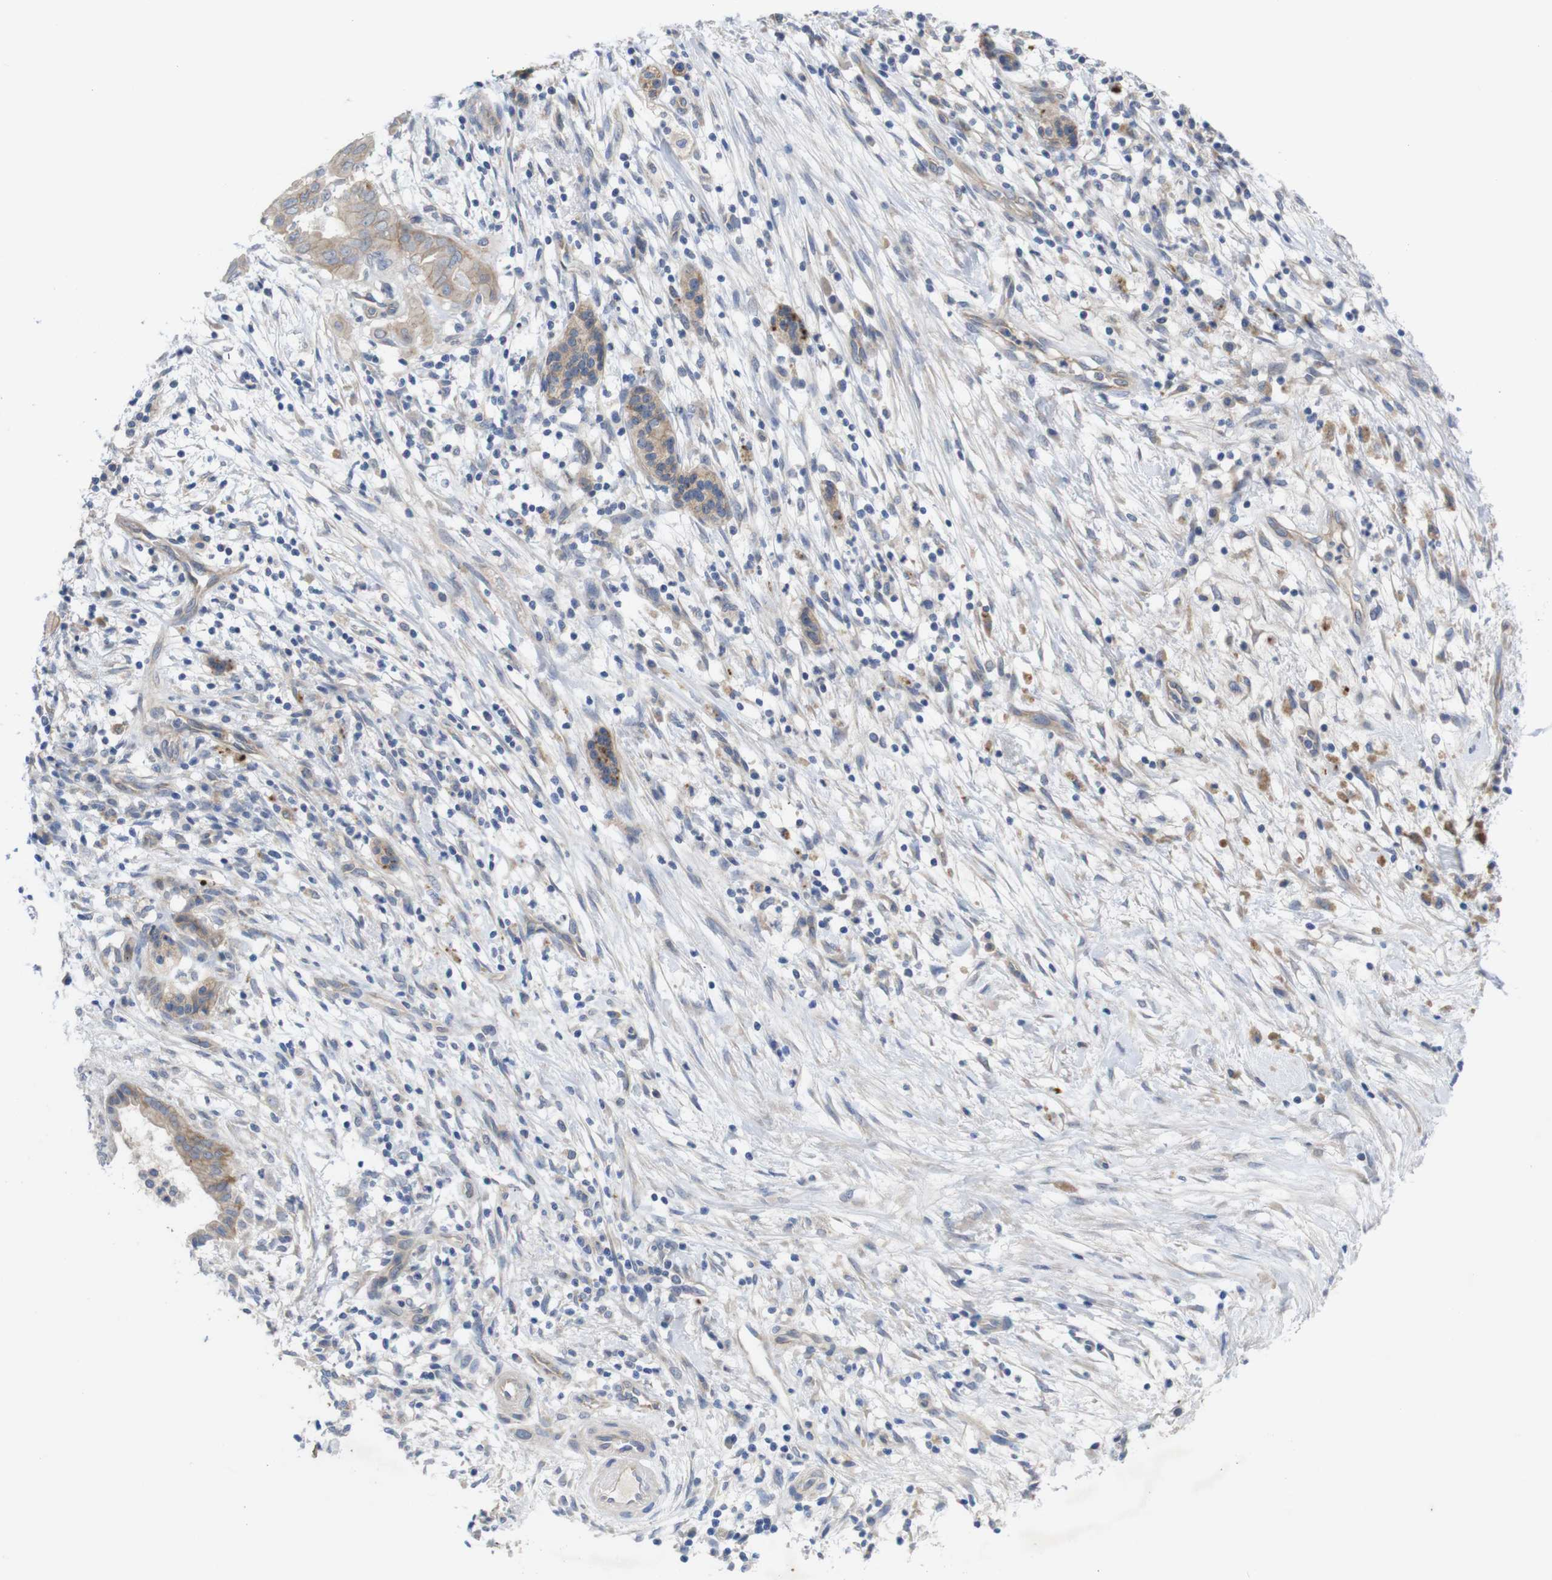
{"staining": {"intensity": "weak", "quantity": ">75%", "location": "cytoplasmic/membranous"}, "tissue": "pancreatic cancer", "cell_type": "Tumor cells", "image_type": "cancer", "snomed": [{"axis": "morphology", "description": "Adenocarcinoma, NOS"}, {"axis": "topography", "description": "Pancreas"}], "caption": "A brown stain highlights weak cytoplasmic/membranous expression of a protein in pancreatic adenocarcinoma tumor cells.", "gene": "KIDINS220", "patient": {"sex": "female", "age": 75}}